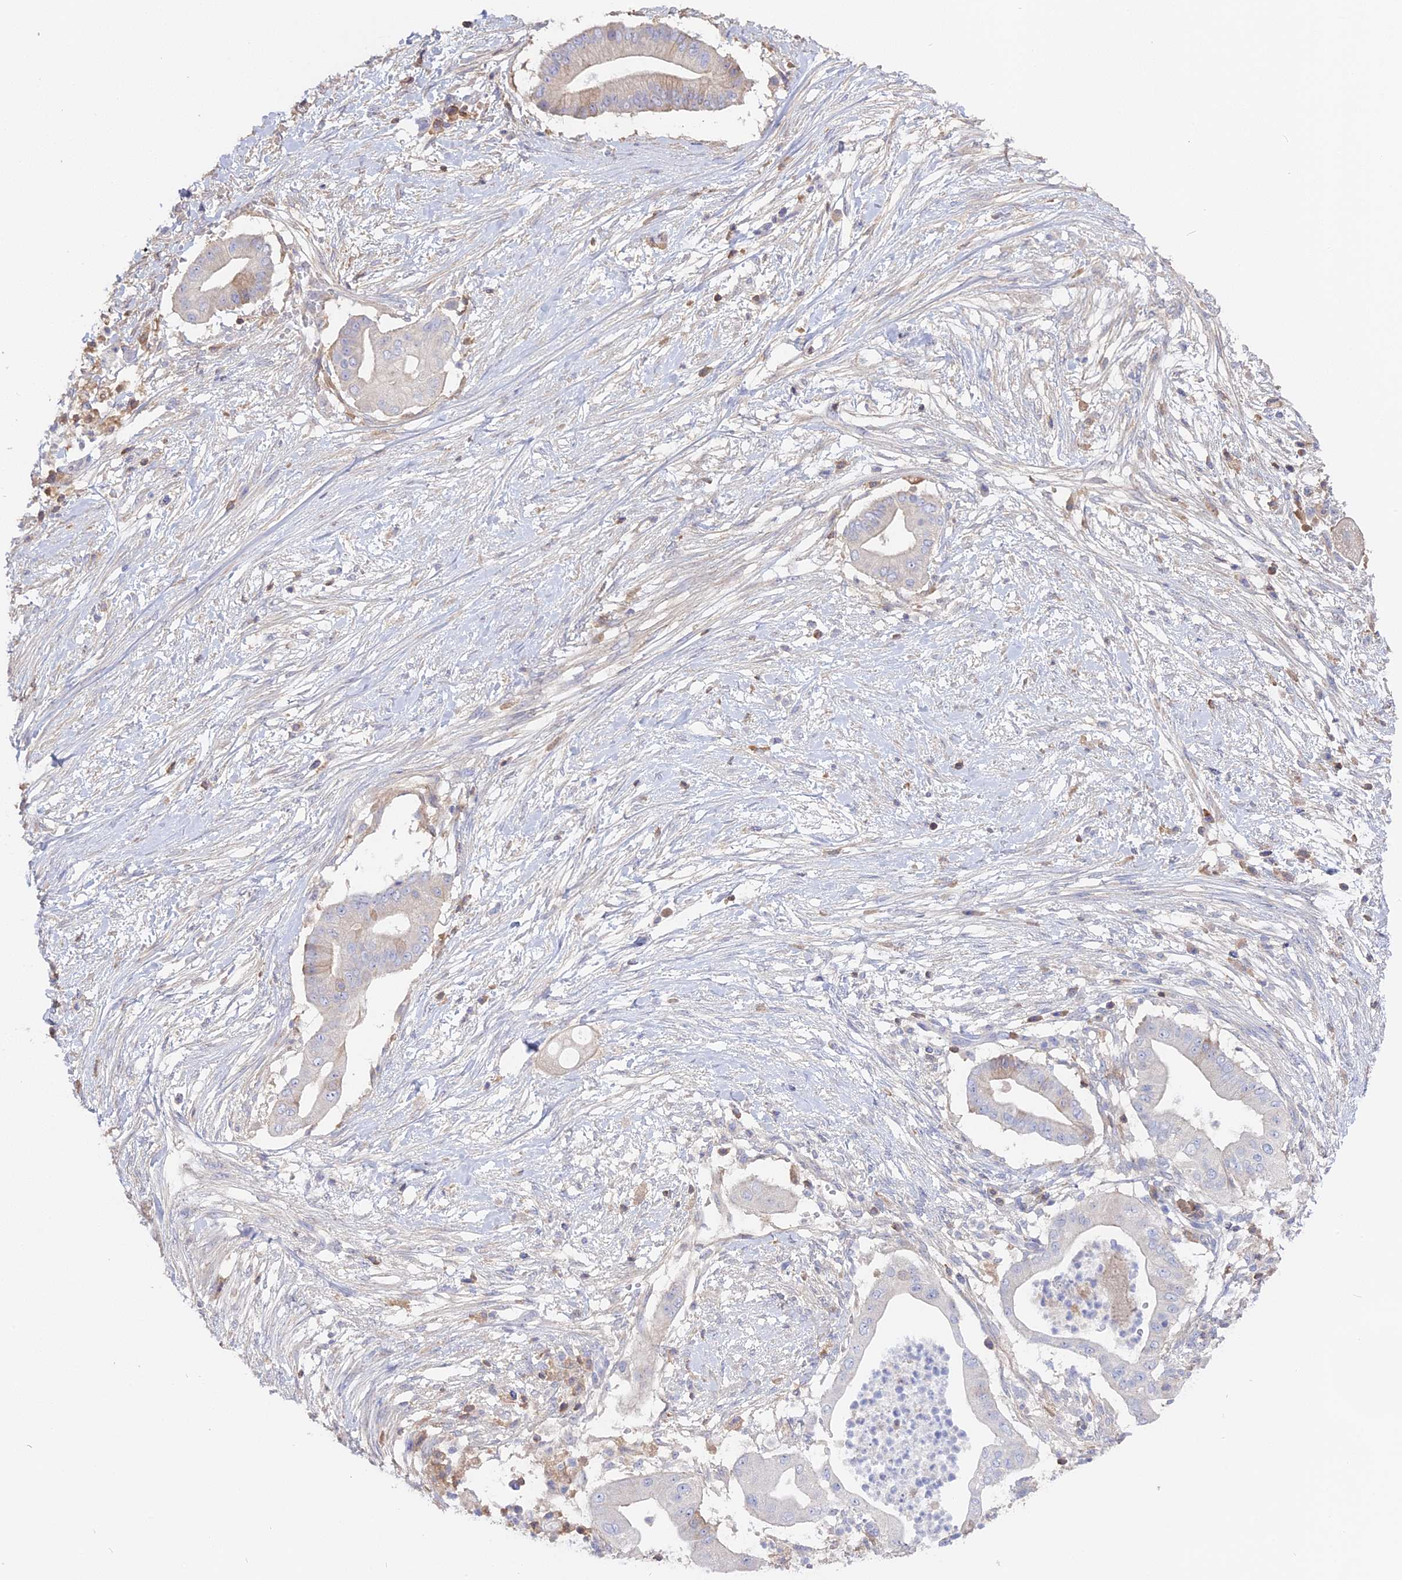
{"staining": {"intensity": "negative", "quantity": "none", "location": "none"}, "tissue": "pancreatic cancer", "cell_type": "Tumor cells", "image_type": "cancer", "snomed": [{"axis": "morphology", "description": "Adenocarcinoma, NOS"}, {"axis": "topography", "description": "Pancreas"}], "caption": "High power microscopy histopathology image of an IHC histopathology image of pancreatic adenocarcinoma, revealing no significant positivity in tumor cells.", "gene": "ADGRA1", "patient": {"sex": "male", "age": 68}}